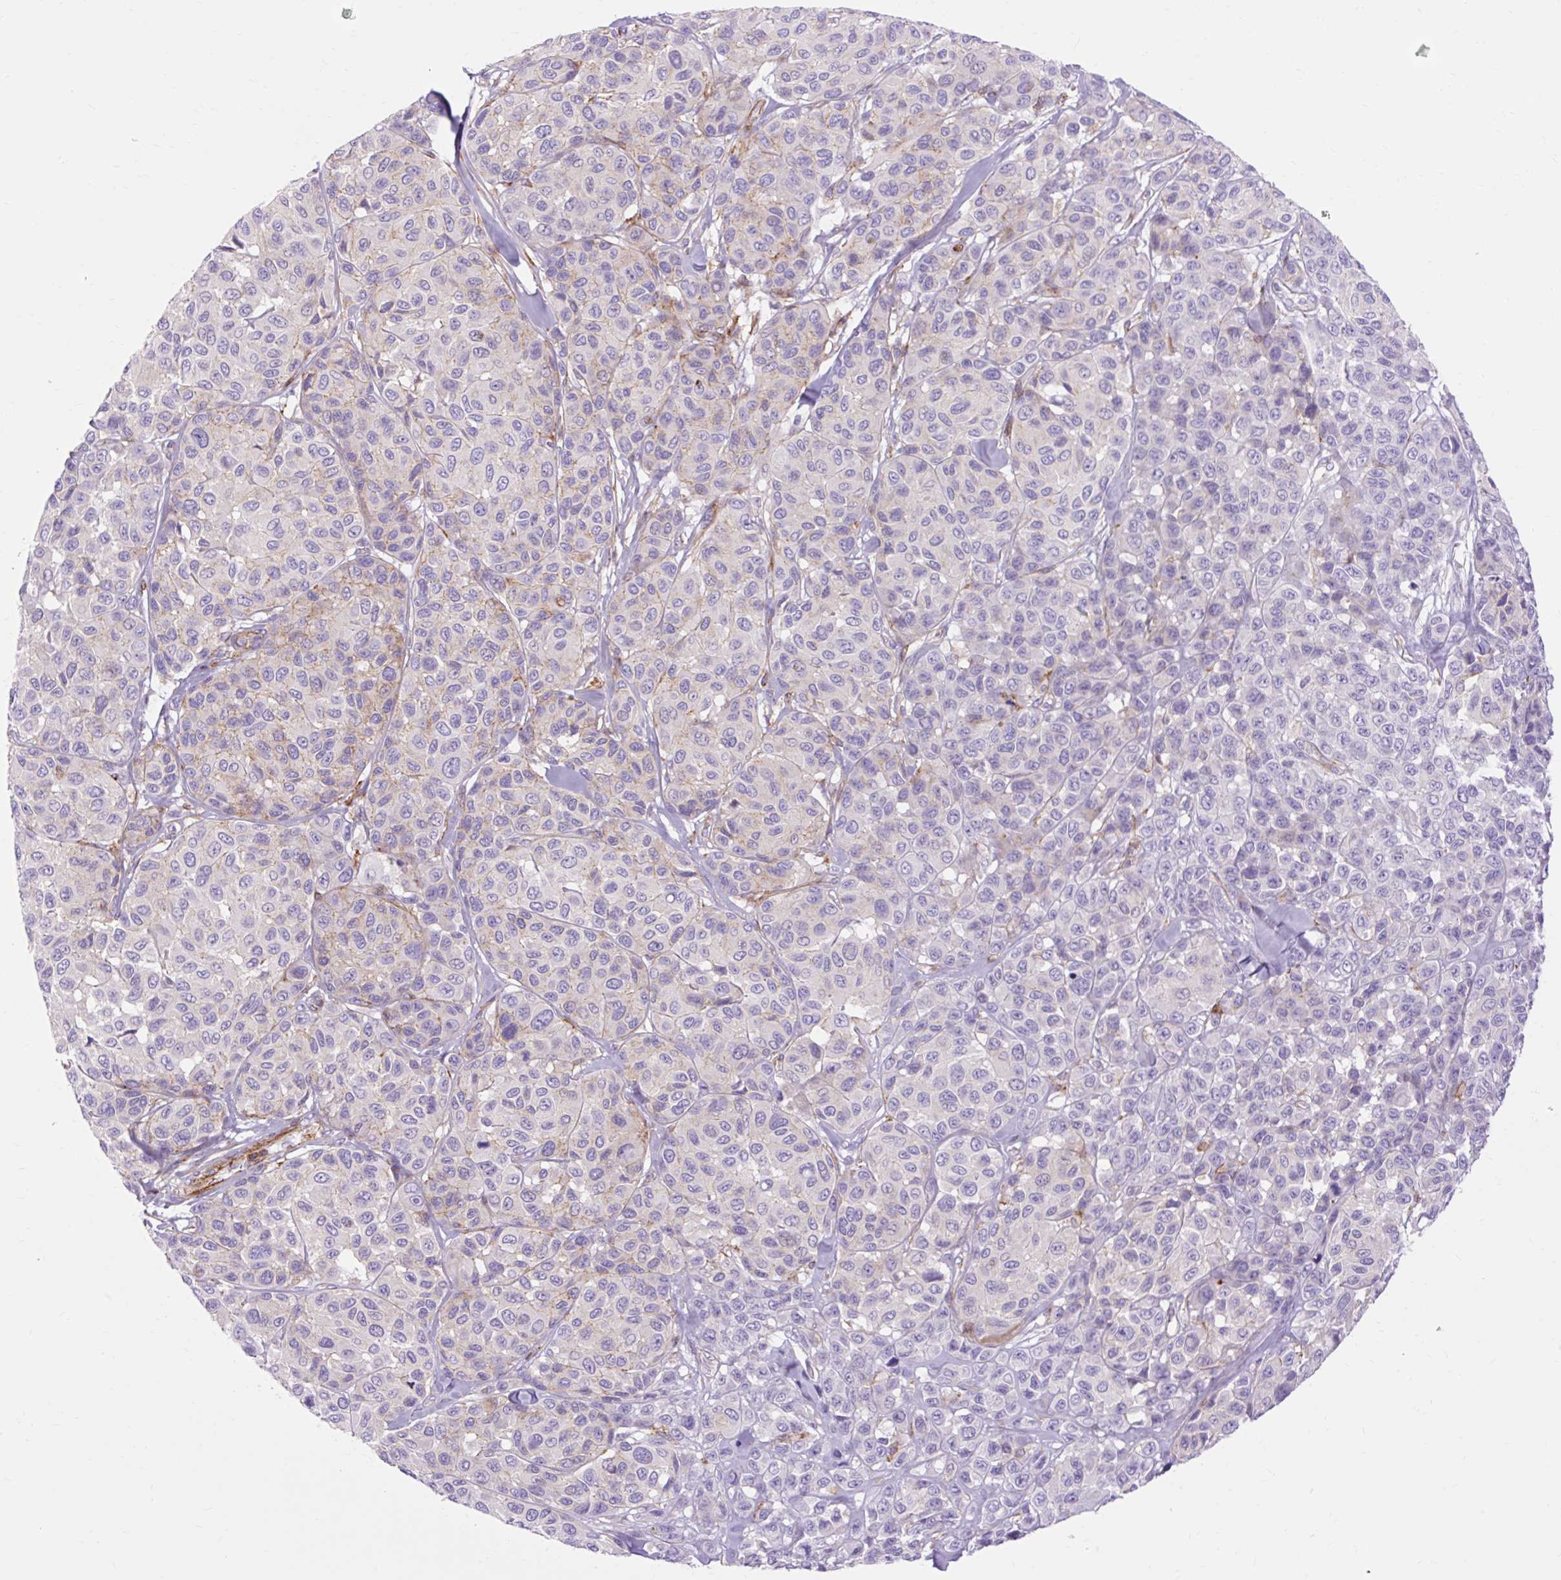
{"staining": {"intensity": "negative", "quantity": "none", "location": "none"}, "tissue": "melanoma", "cell_type": "Tumor cells", "image_type": "cancer", "snomed": [{"axis": "morphology", "description": "Malignant melanoma, NOS"}, {"axis": "topography", "description": "Skin"}], "caption": "There is no significant positivity in tumor cells of melanoma.", "gene": "CORO7-PAM16", "patient": {"sex": "female", "age": 66}}